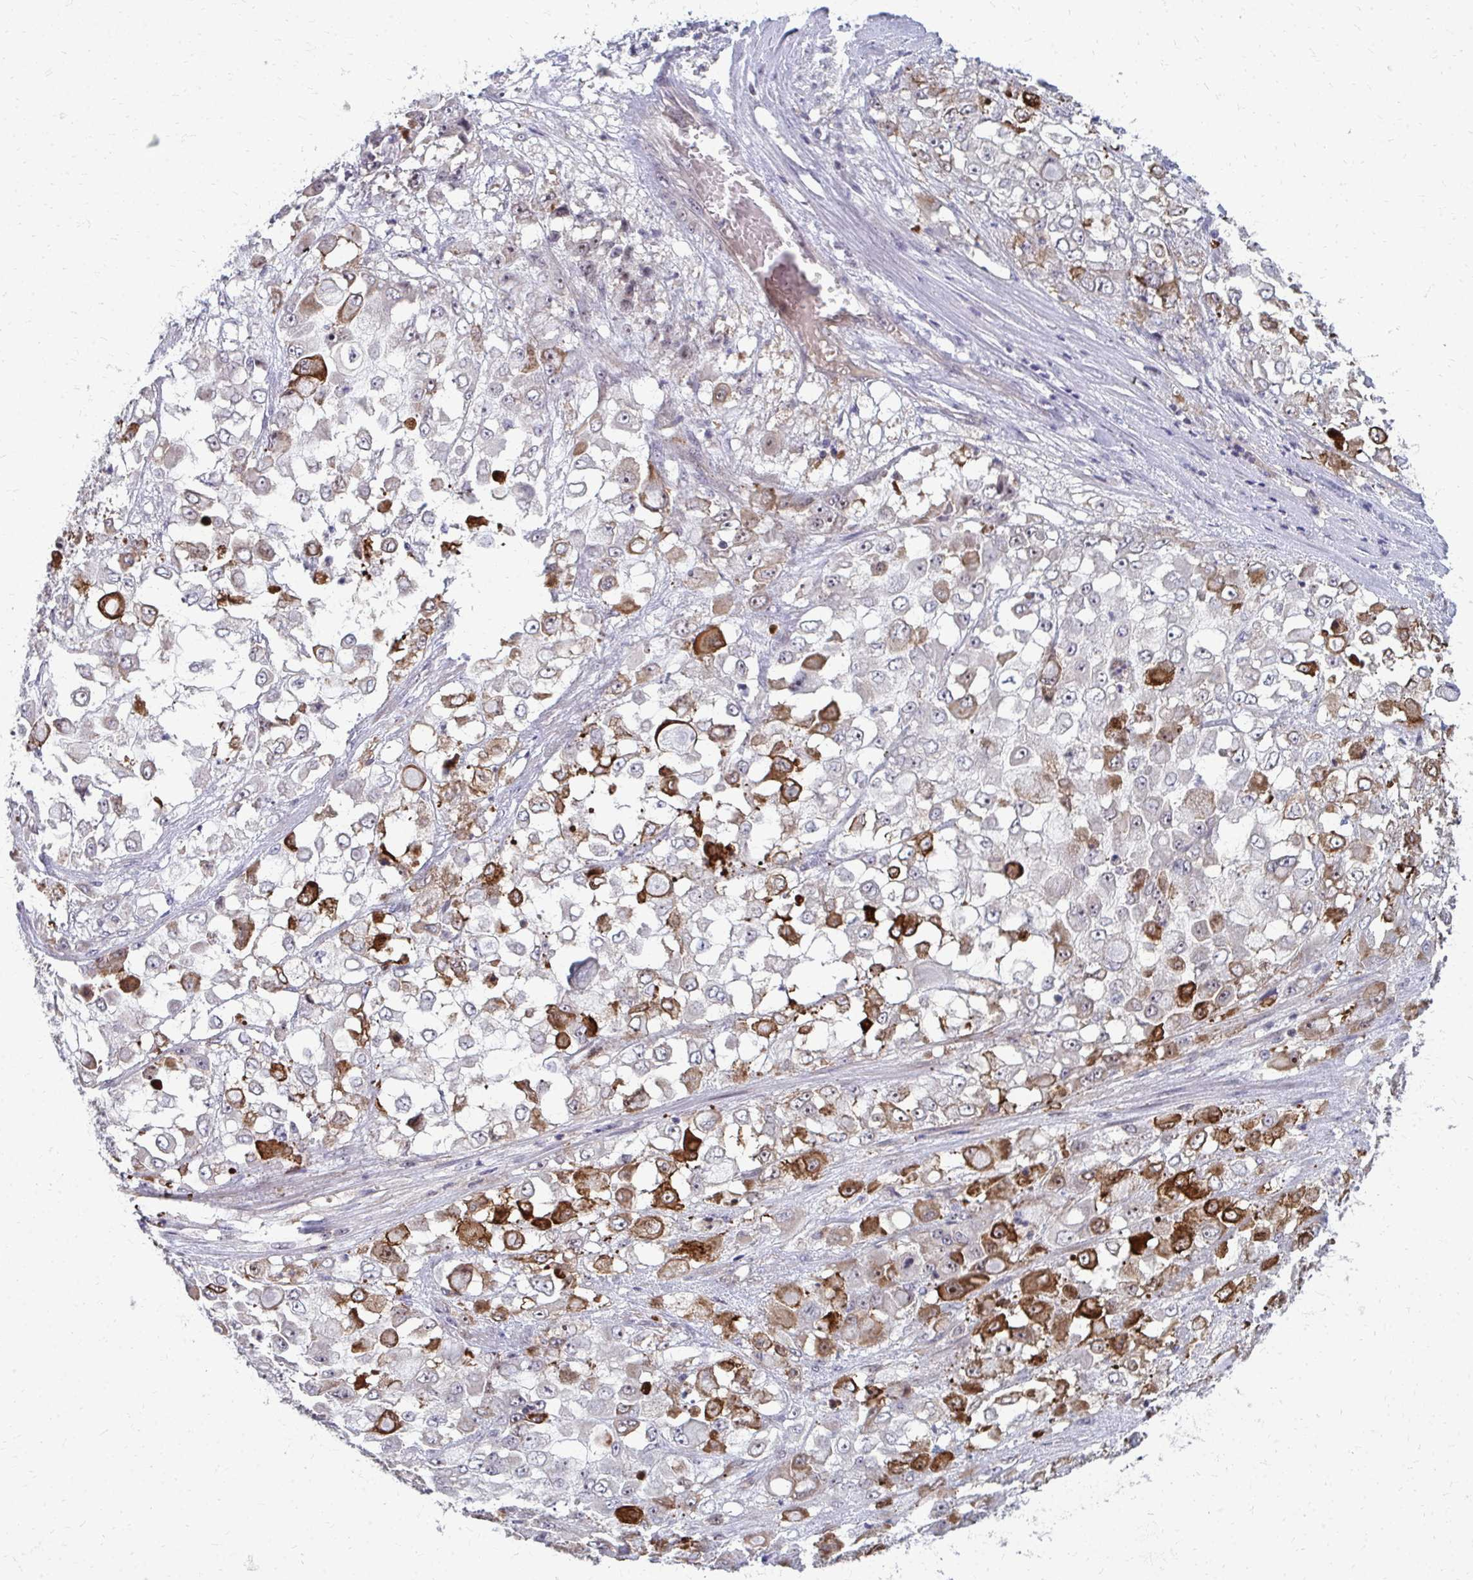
{"staining": {"intensity": "moderate", "quantity": "25%-75%", "location": "cytoplasmic/membranous,nuclear"}, "tissue": "stomach cancer", "cell_type": "Tumor cells", "image_type": "cancer", "snomed": [{"axis": "morphology", "description": "Adenocarcinoma, NOS"}, {"axis": "topography", "description": "Stomach"}], "caption": "Immunohistochemical staining of human adenocarcinoma (stomach) reveals medium levels of moderate cytoplasmic/membranous and nuclear positivity in approximately 25%-75% of tumor cells.", "gene": "NUDT16", "patient": {"sex": "female", "age": 76}}